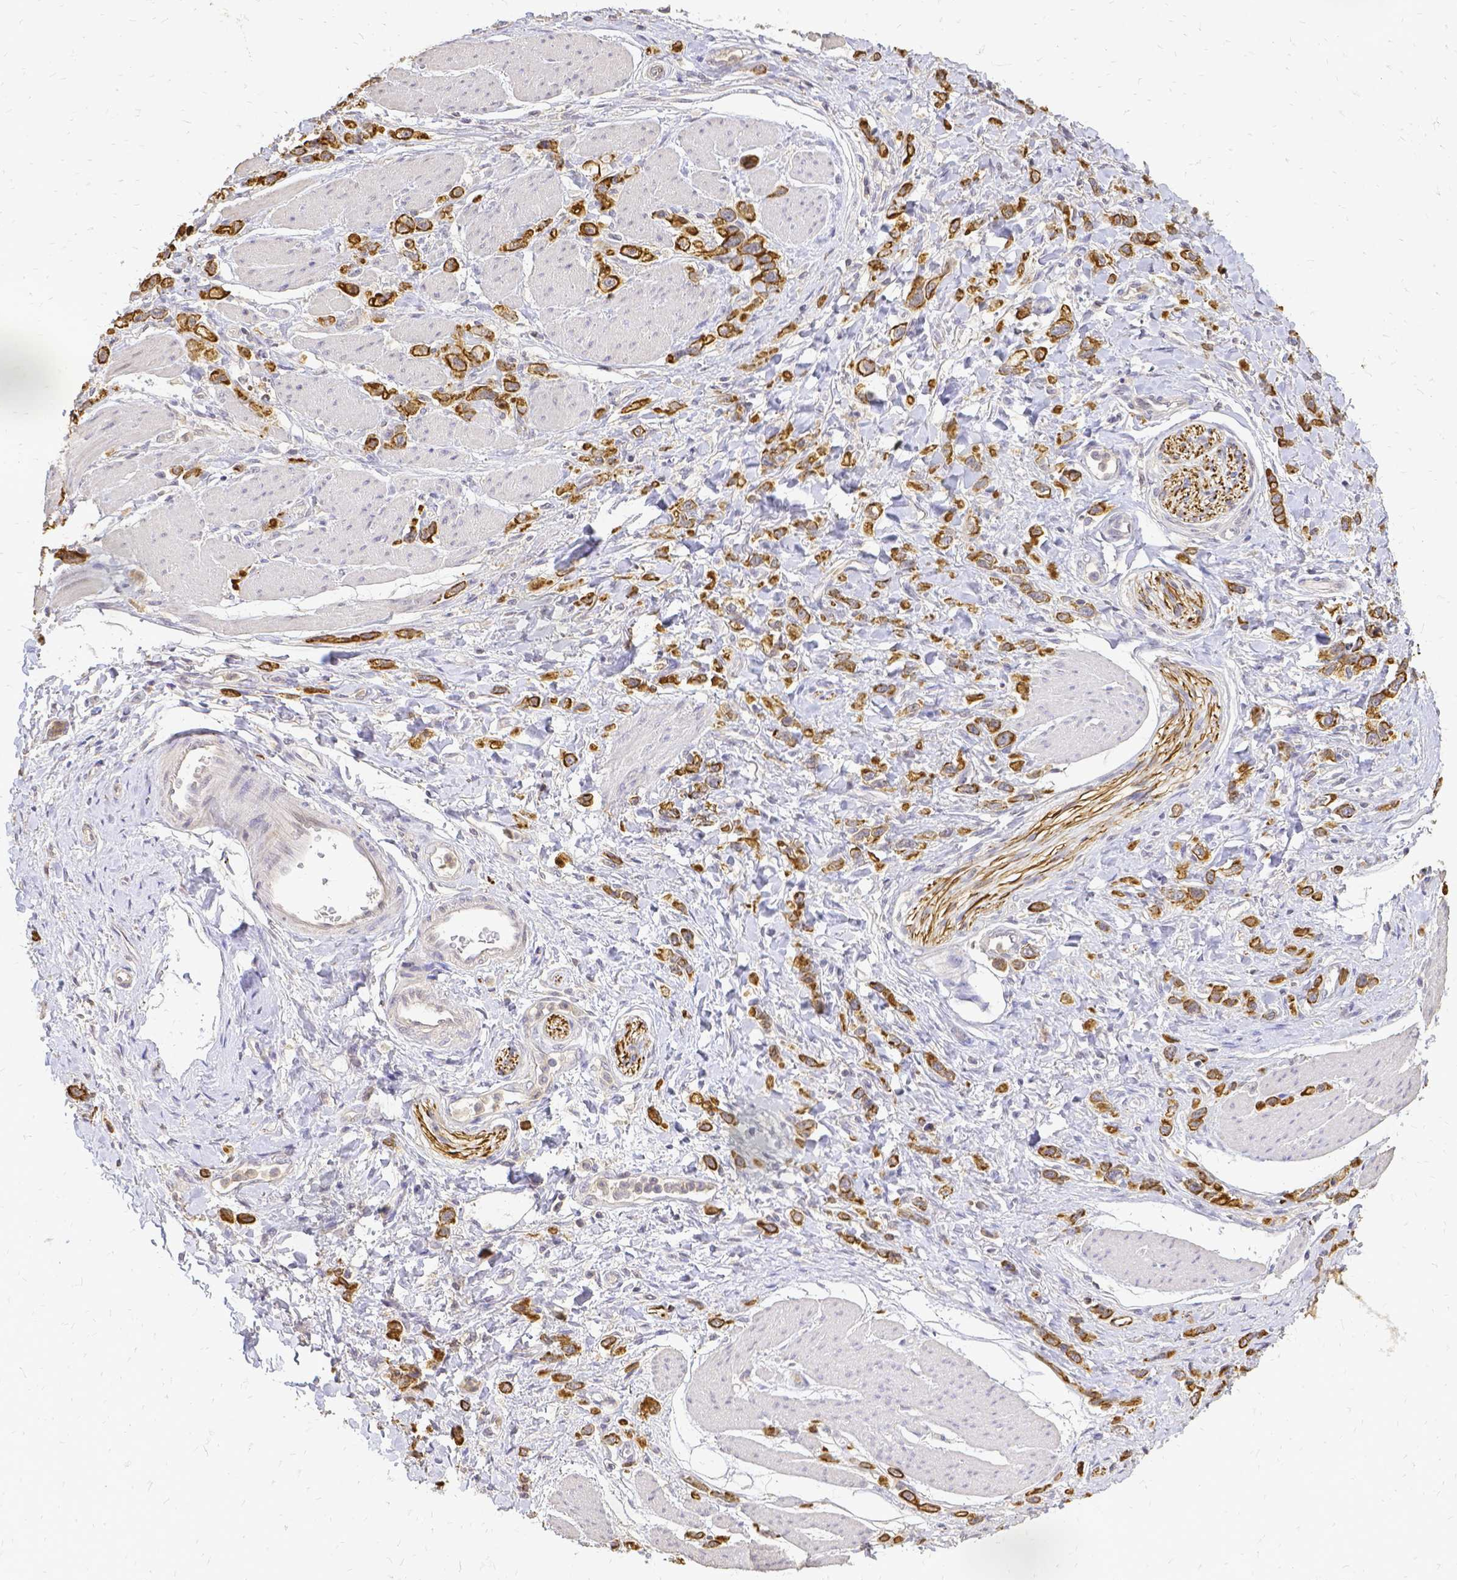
{"staining": {"intensity": "moderate", "quantity": ">75%", "location": "cytoplasmic/membranous"}, "tissue": "stomach cancer", "cell_type": "Tumor cells", "image_type": "cancer", "snomed": [{"axis": "morphology", "description": "Adenocarcinoma, NOS"}, {"axis": "topography", "description": "Stomach"}], "caption": "A histopathology image of human stomach cancer stained for a protein displays moderate cytoplasmic/membranous brown staining in tumor cells.", "gene": "CIB1", "patient": {"sex": "female", "age": 65}}